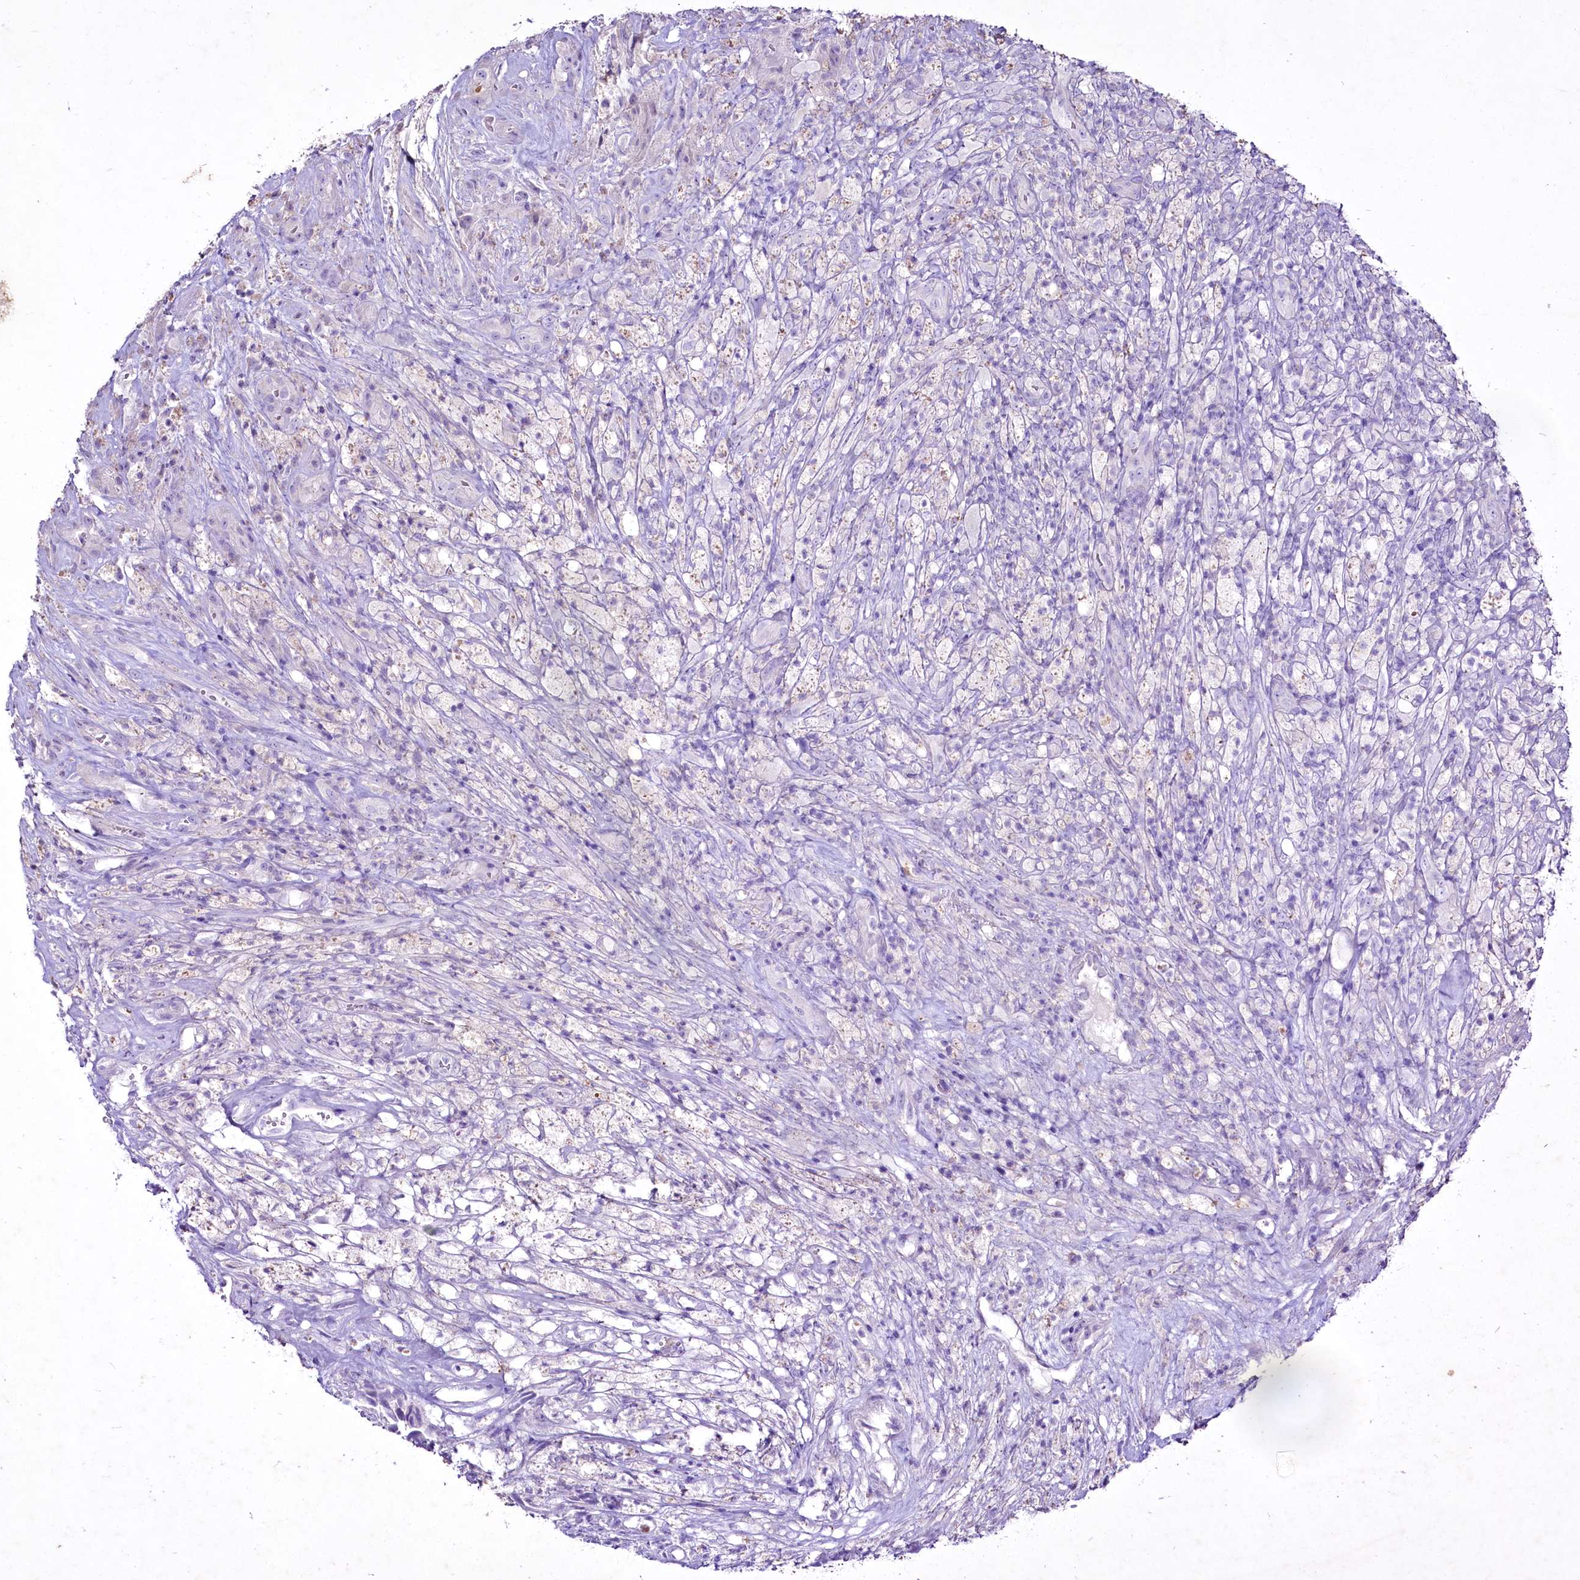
{"staining": {"intensity": "negative", "quantity": "none", "location": "none"}, "tissue": "glioma", "cell_type": "Tumor cells", "image_type": "cancer", "snomed": [{"axis": "morphology", "description": "Glioma, malignant, High grade"}, {"axis": "topography", "description": "Brain"}], "caption": "There is no significant staining in tumor cells of glioma.", "gene": "FAM209B", "patient": {"sex": "male", "age": 69}}